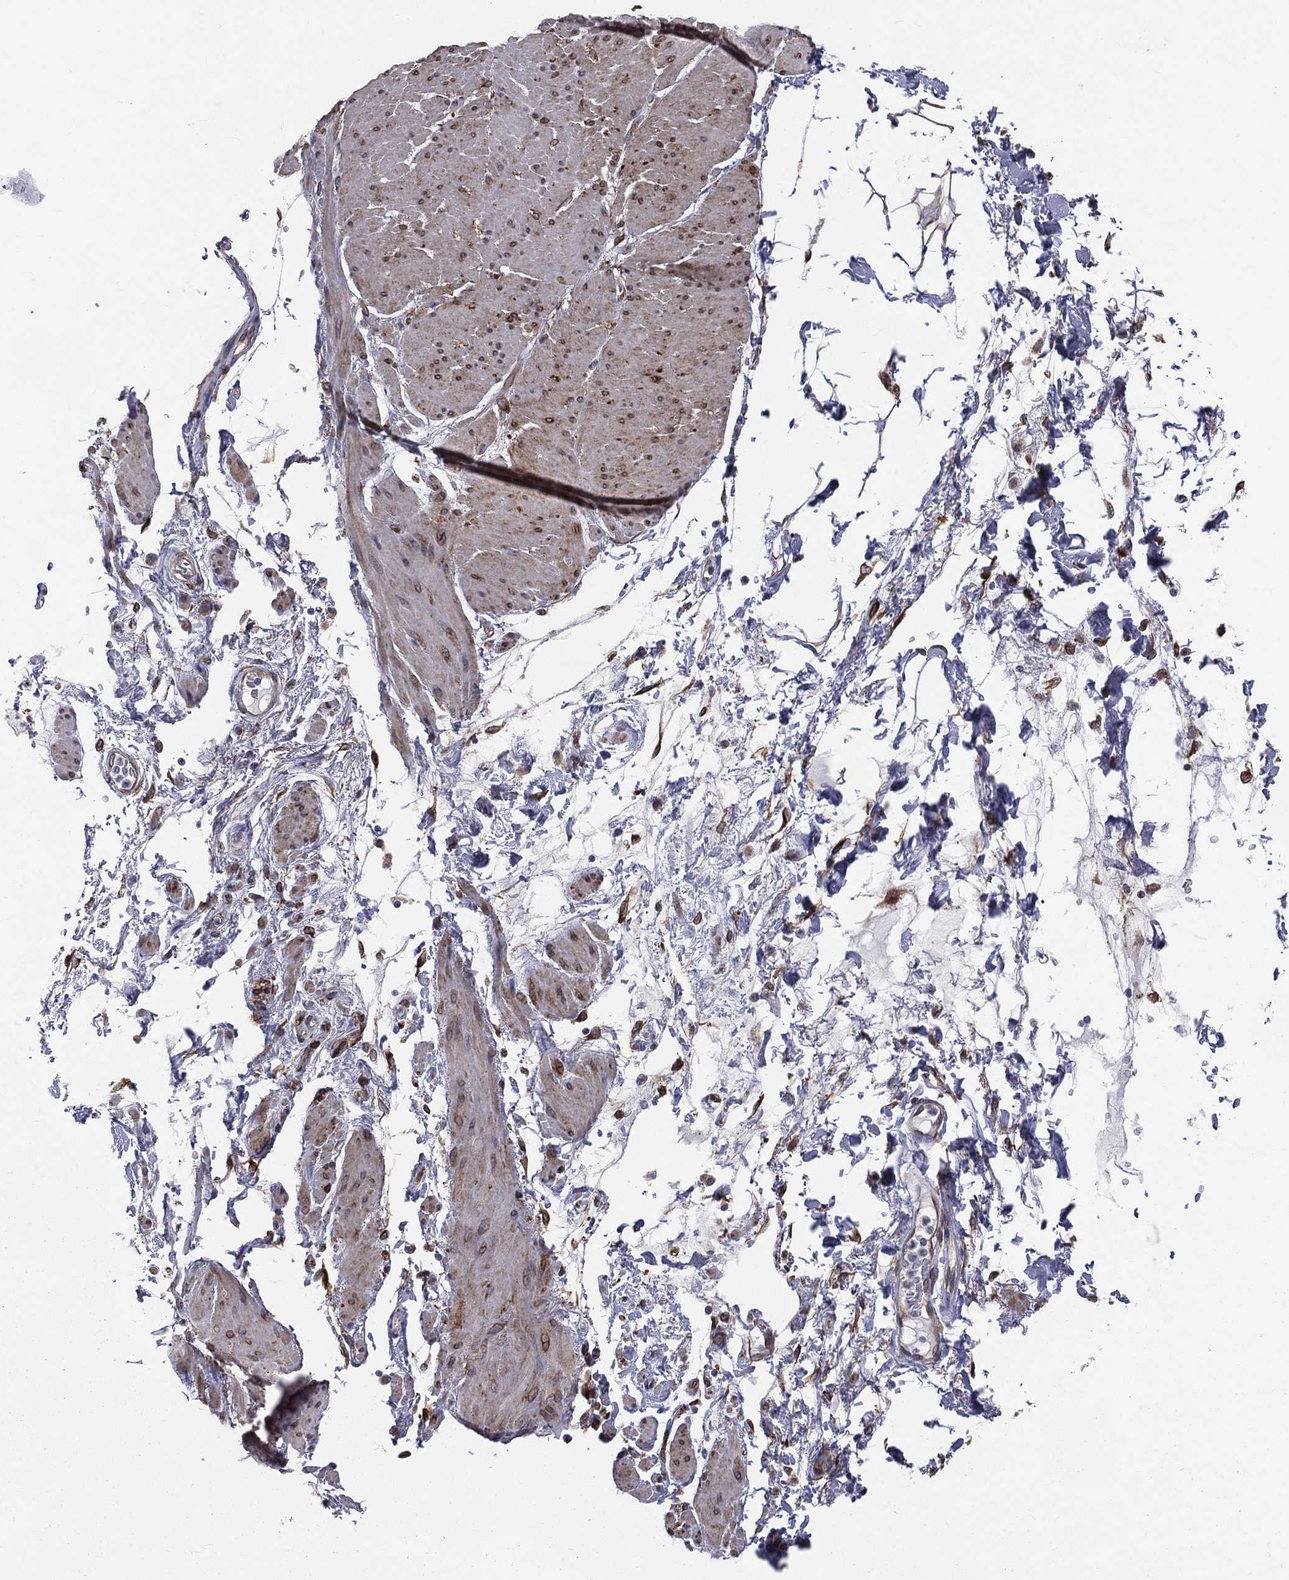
{"staining": {"intensity": "moderate", "quantity": "<25%", "location": "cytoplasmic/membranous"}, "tissue": "smooth muscle", "cell_type": "Smooth muscle cells", "image_type": "normal", "snomed": [{"axis": "morphology", "description": "Normal tissue, NOS"}, {"axis": "topography", "description": "Smooth muscle"}, {"axis": "topography", "description": "Anal"}], "caption": "Immunohistochemical staining of unremarkable smooth muscle displays moderate cytoplasmic/membranous protein staining in approximately <25% of smooth muscle cells. (Stains: DAB in brown, nuclei in blue, Microscopy: brightfield microscopy at high magnification).", "gene": "PGRMC1", "patient": {"sex": "male", "age": 83}}